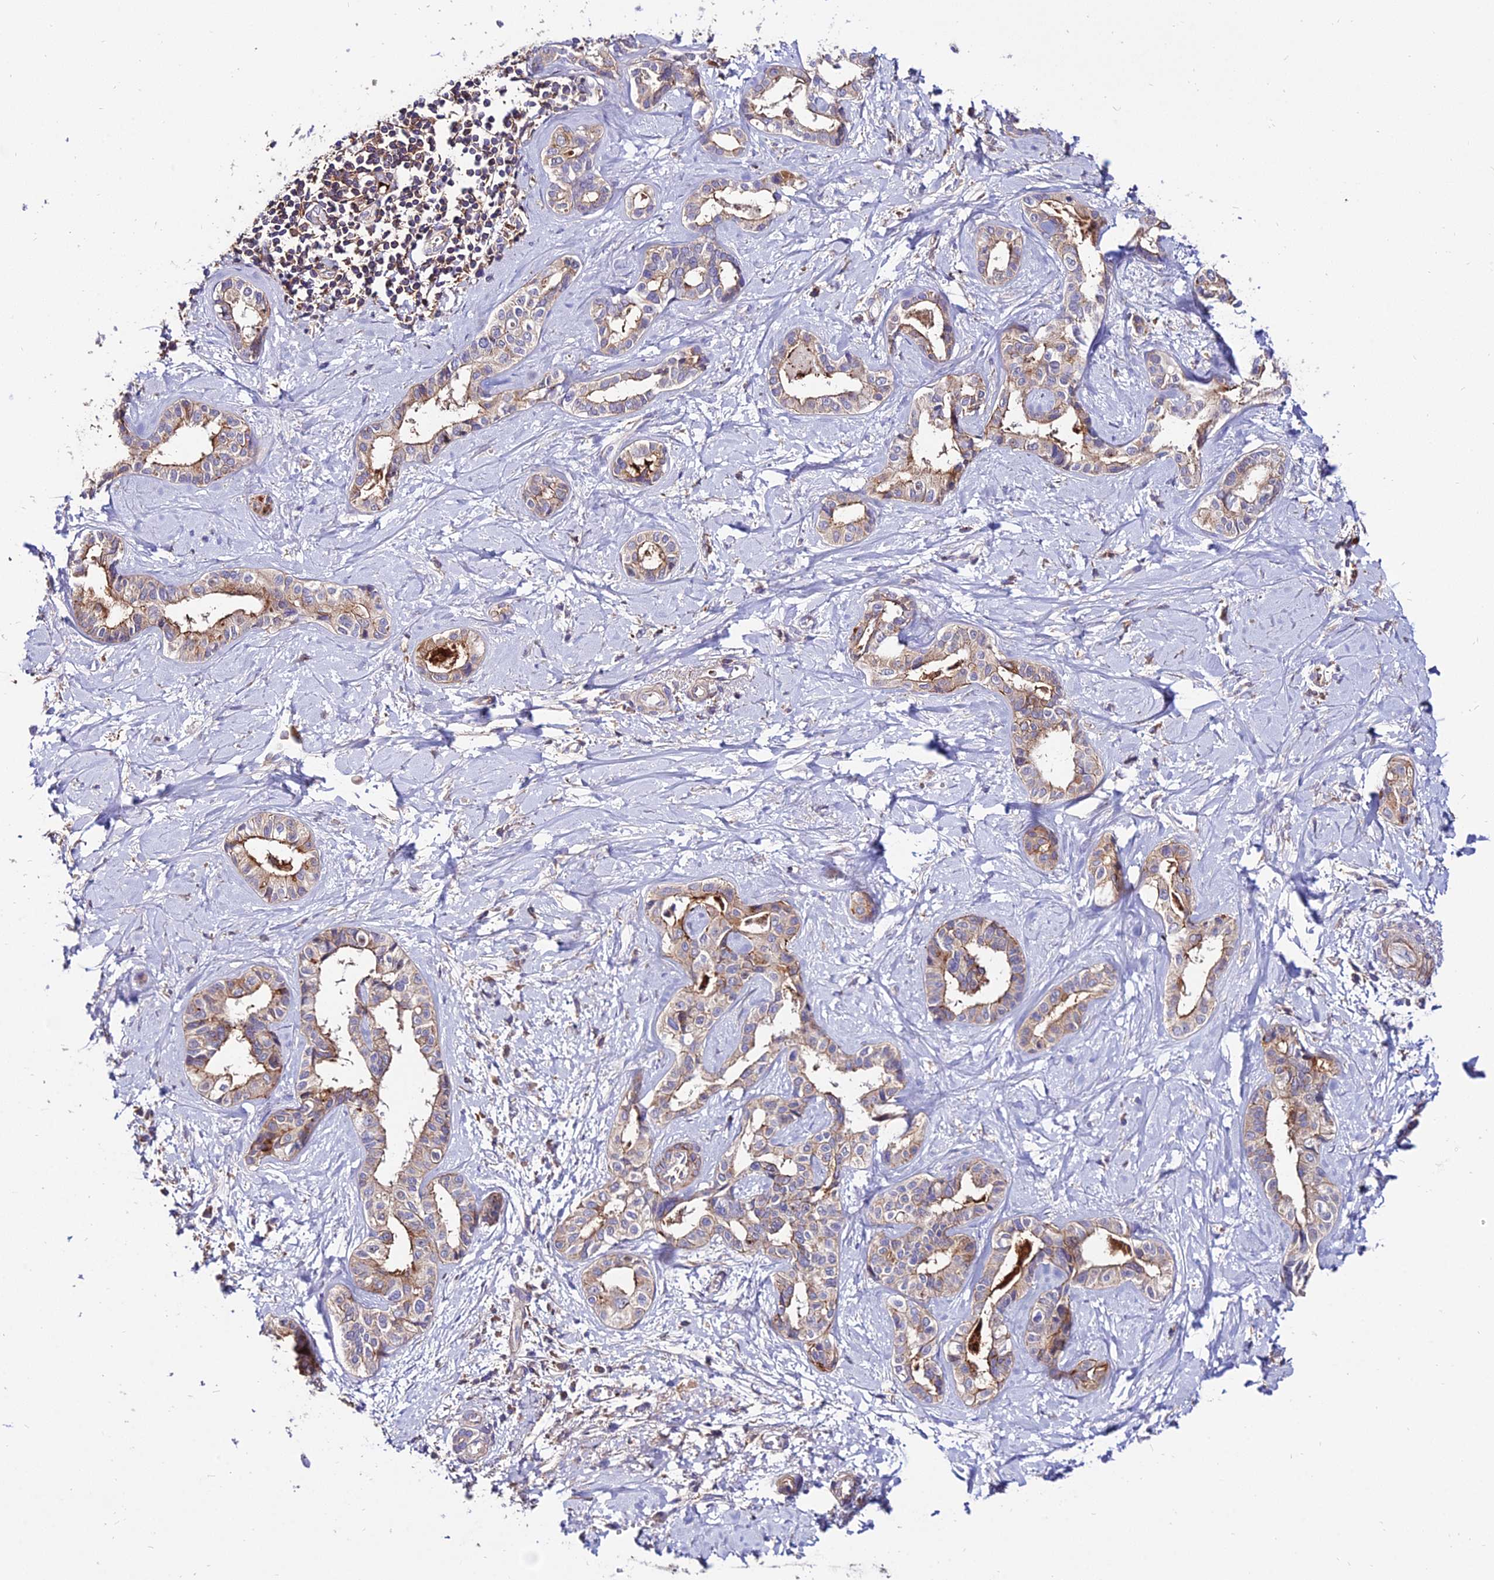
{"staining": {"intensity": "moderate", "quantity": "<25%", "location": "cytoplasmic/membranous"}, "tissue": "liver cancer", "cell_type": "Tumor cells", "image_type": "cancer", "snomed": [{"axis": "morphology", "description": "Cholangiocarcinoma"}, {"axis": "topography", "description": "Liver"}], "caption": "A micrograph of human cholangiocarcinoma (liver) stained for a protein demonstrates moderate cytoplasmic/membranous brown staining in tumor cells.", "gene": "PYM1", "patient": {"sex": "female", "age": 77}}